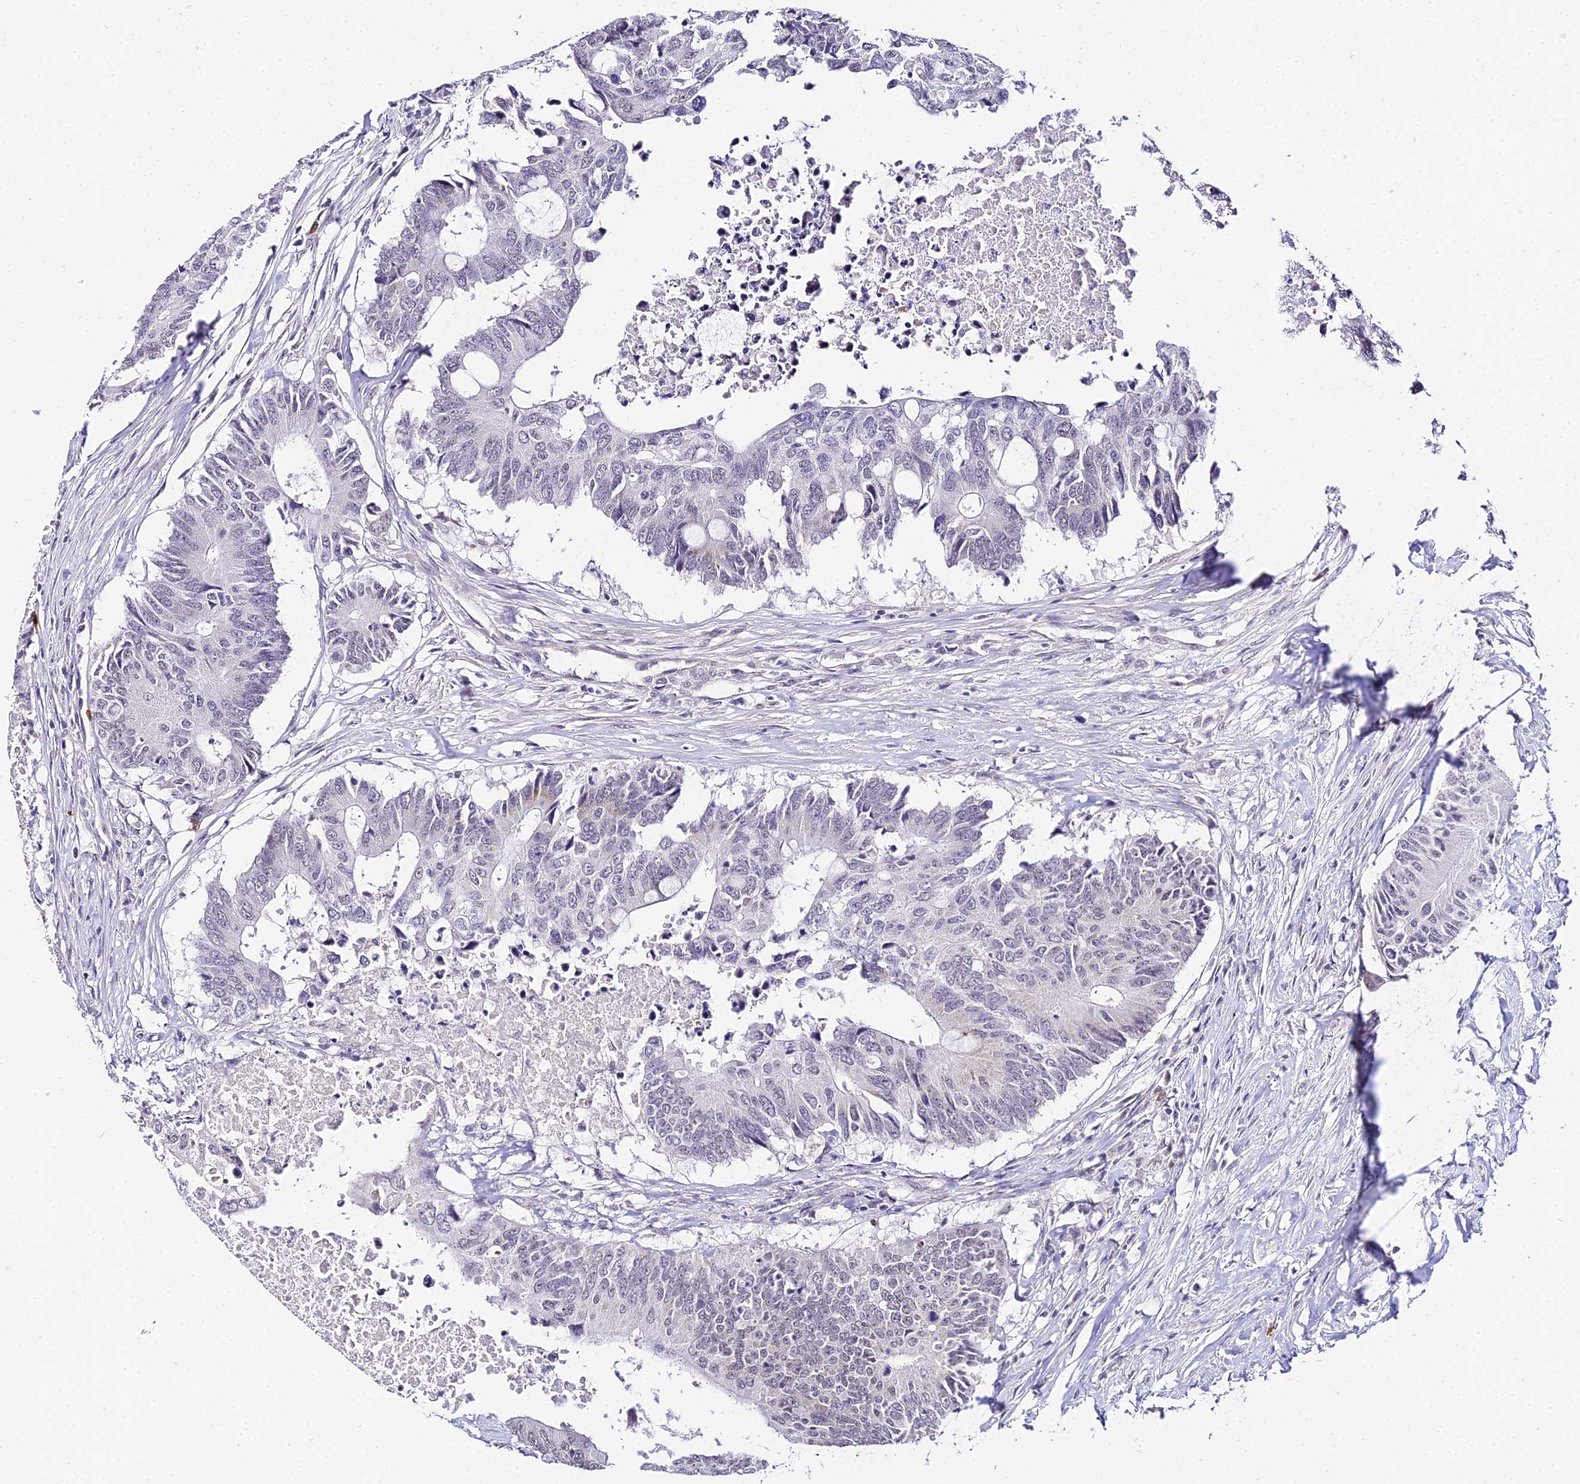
{"staining": {"intensity": "negative", "quantity": "none", "location": "none"}, "tissue": "colorectal cancer", "cell_type": "Tumor cells", "image_type": "cancer", "snomed": [{"axis": "morphology", "description": "Adenocarcinoma, NOS"}, {"axis": "topography", "description": "Colon"}], "caption": "Immunohistochemistry (IHC) image of neoplastic tissue: adenocarcinoma (colorectal) stained with DAB reveals no significant protein expression in tumor cells.", "gene": "POLR2I", "patient": {"sex": "male", "age": 71}}